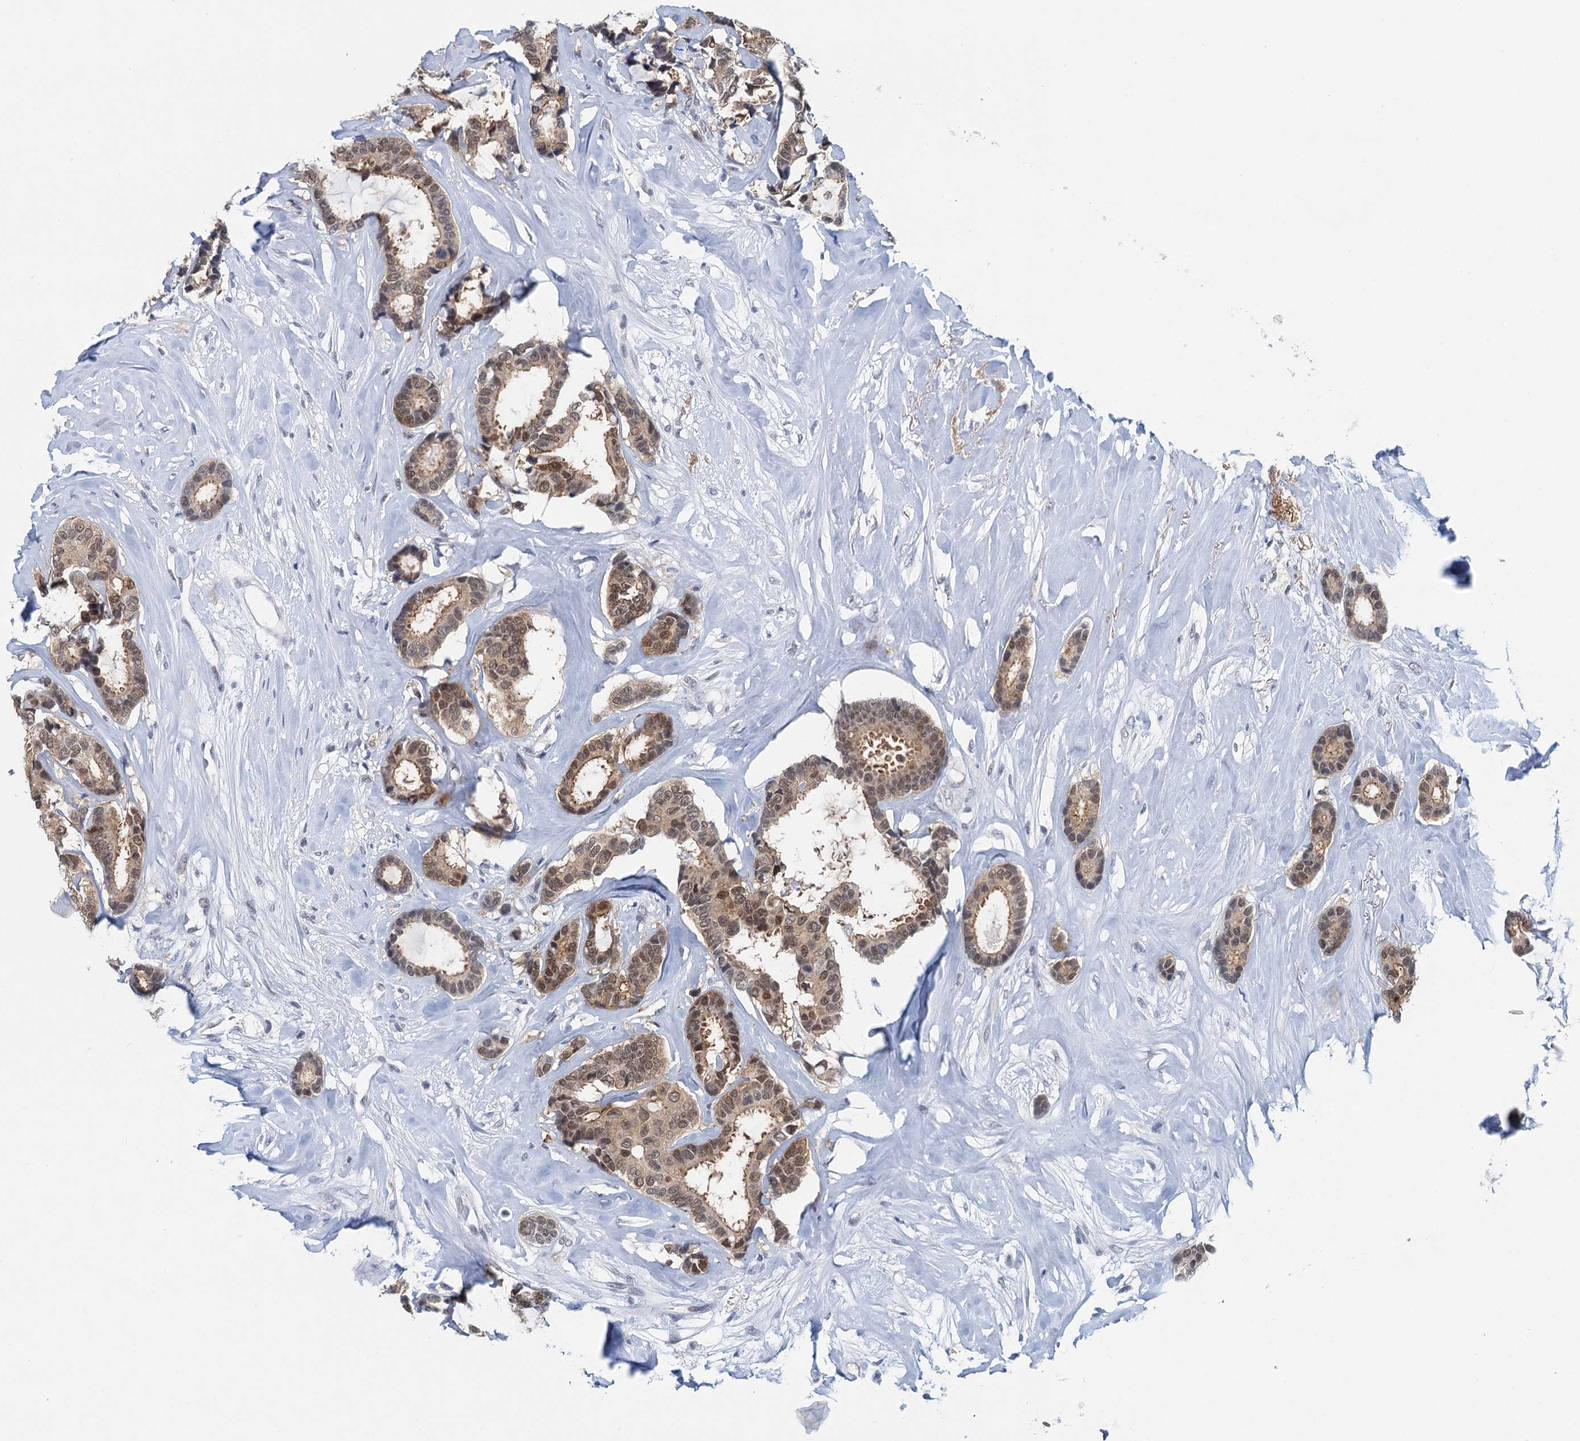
{"staining": {"intensity": "moderate", "quantity": ">75%", "location": "cytoplasmic/membranous,nuclear"}, "tissue": "breast cancer", "cell_type": "Tumor cells", "image_type": "cancer", "snomed": [{"axis": "morphology", "description": "Duct carcinoma"}, {"axis": "topography", "description": "Breast"}], "caption": "Tumor cells show moderate cytoplasmic/membranous and nuclear staining in approximately >75% of cells in breast cancer (intraductal carcinoma). Nuclei are stained in blue.", "gene": "EPS8L1", "patient": {"sex": "female", "age": 87}}